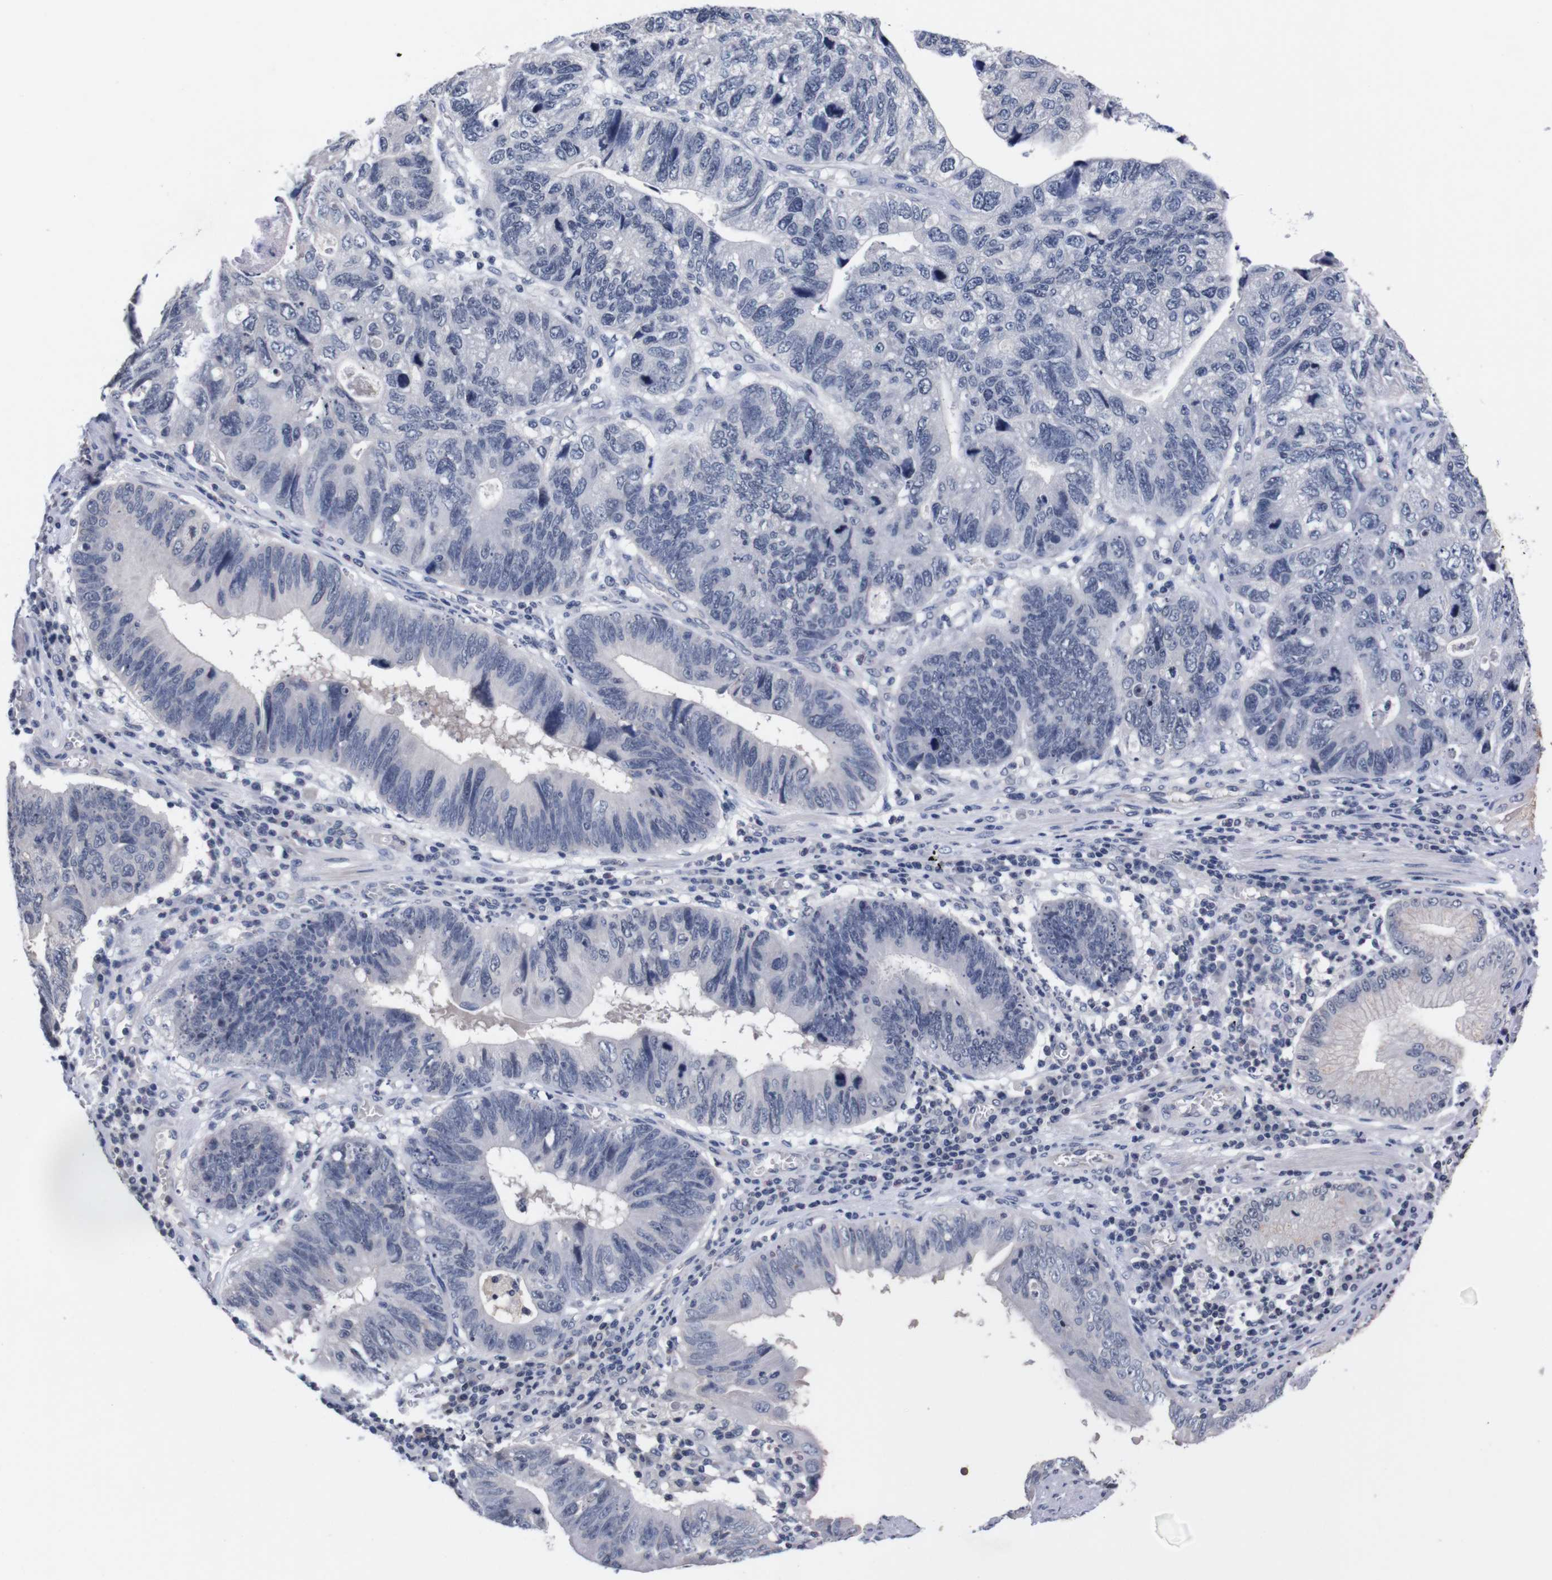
{"staining": {"intensity": "negative", "quantity": "none", "location": "none"}, "tissue": "stomach cancer", "cell_type": "Tumor cells", "image_type": "cancer", "snomed": [{"axis": "morphology", "description": "Adenocarcinoma, NOS"}, {"axis": "topography", "description": "Stomach"}], "caption": "DAB (3,3'-diaminobenzidine) immunohistochemical staining of human stomach cancer exhibits no significant expression in tumor cells. (Stains: DAB (3,3'-diaminobenzidine) IHC with hematoxylin counter stain, Microscopy: brightfield microscopy at high magnification).", "gene": "TNFRSF21", "patient": {"sex": "male", "age": 59}}